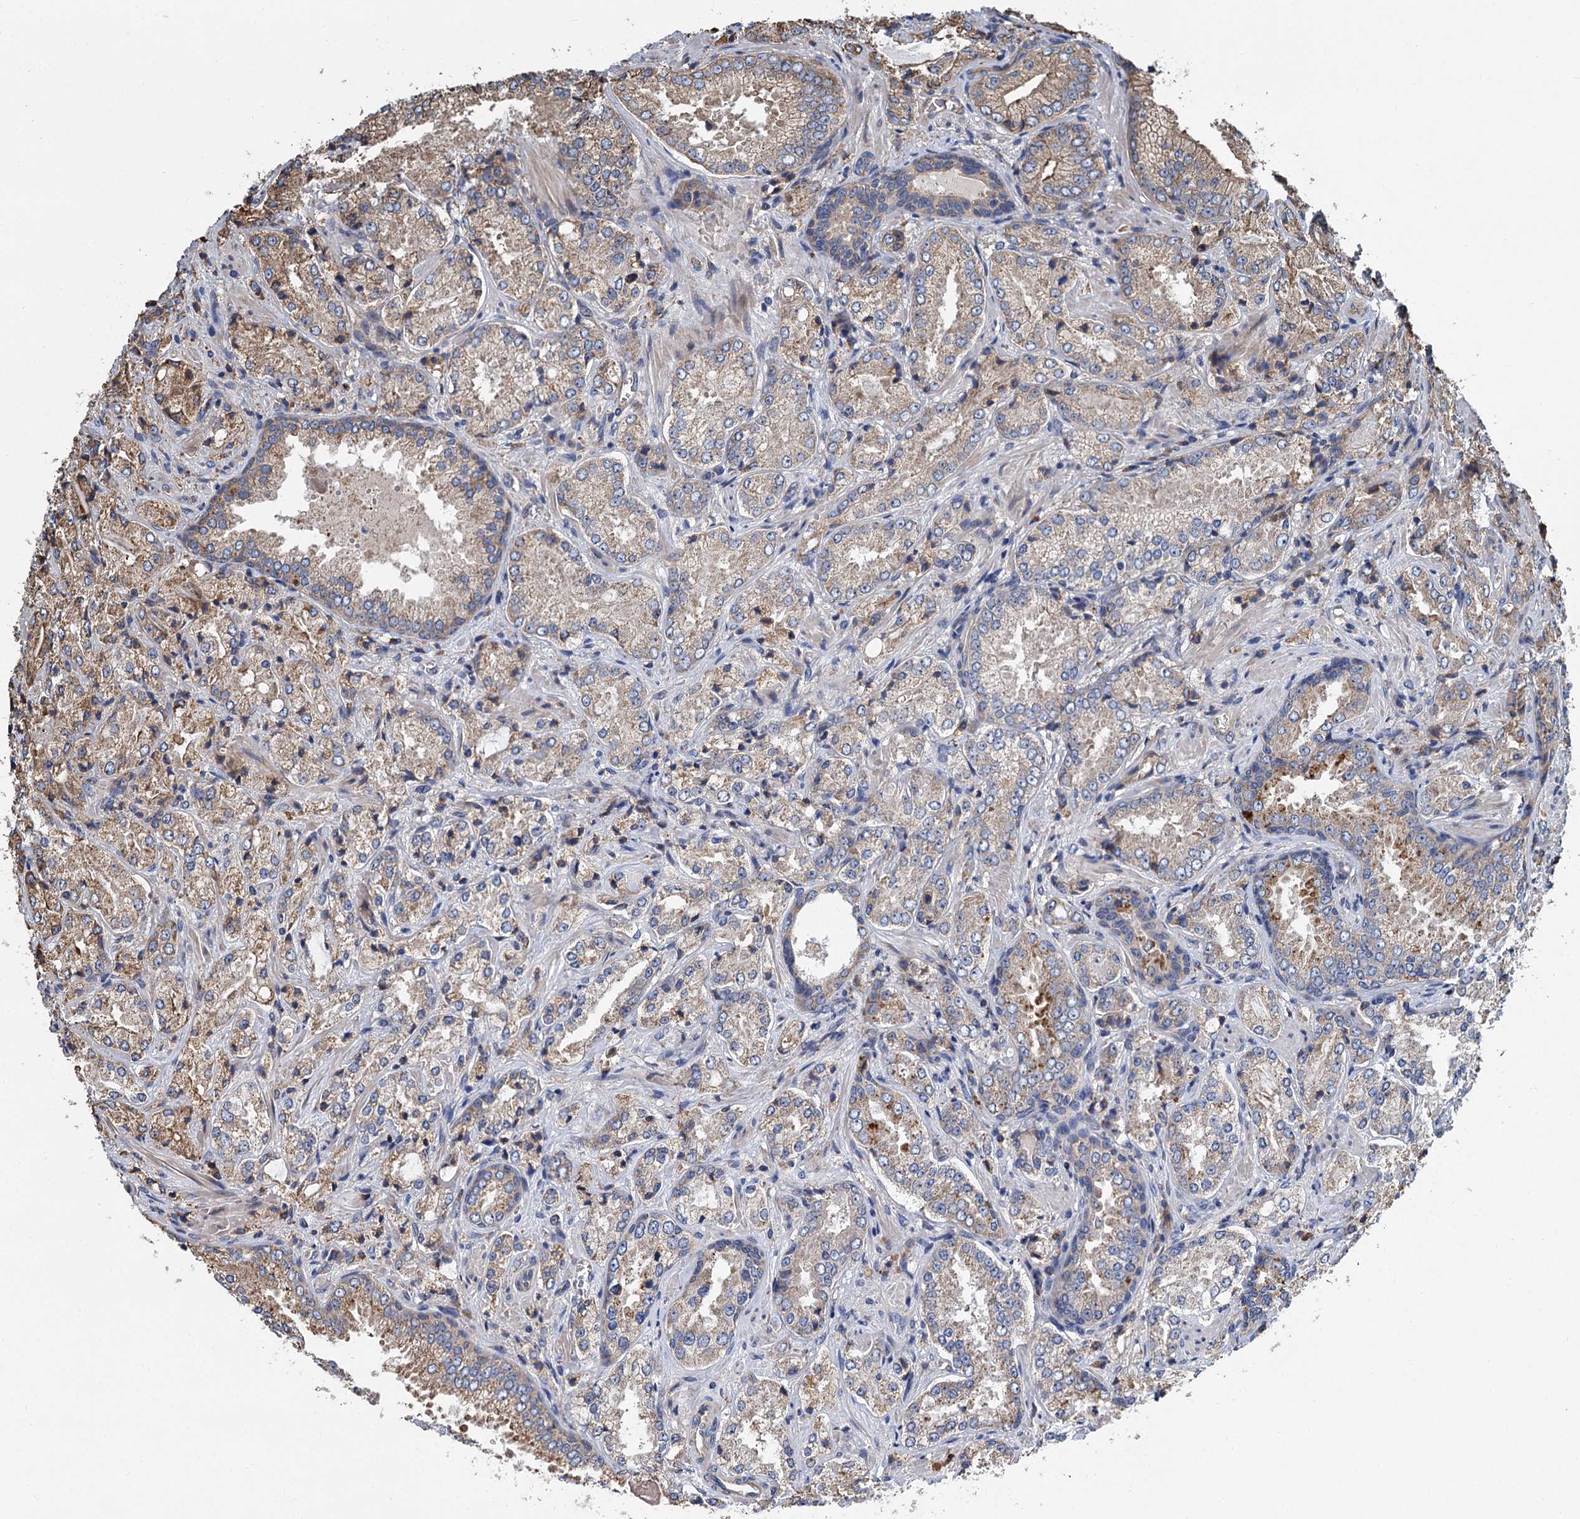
{"staining": {"intensity": "moderate", "quantity": "25%-75%", "location": "cytoplasmic/membranous"}, "tissue": "prostate cancer", "cell_type": "Tumor cells", "image_type": "cancer", "snomed": [{"axis": "morphology", "description": "Adenocarcinoma, Low grade"}, {"axis": "topography", "description": "Prostate"}], "caption": "Human prostate cancer (adenocarcinoma (low-grade)) stained for a protein (brown) reveals moderate cytoplasmic/membranous positive expression in approximately 25%-75% of tumor cells.", "gene": "LINS1", "patient": {"sex": "male", "age": 74}}